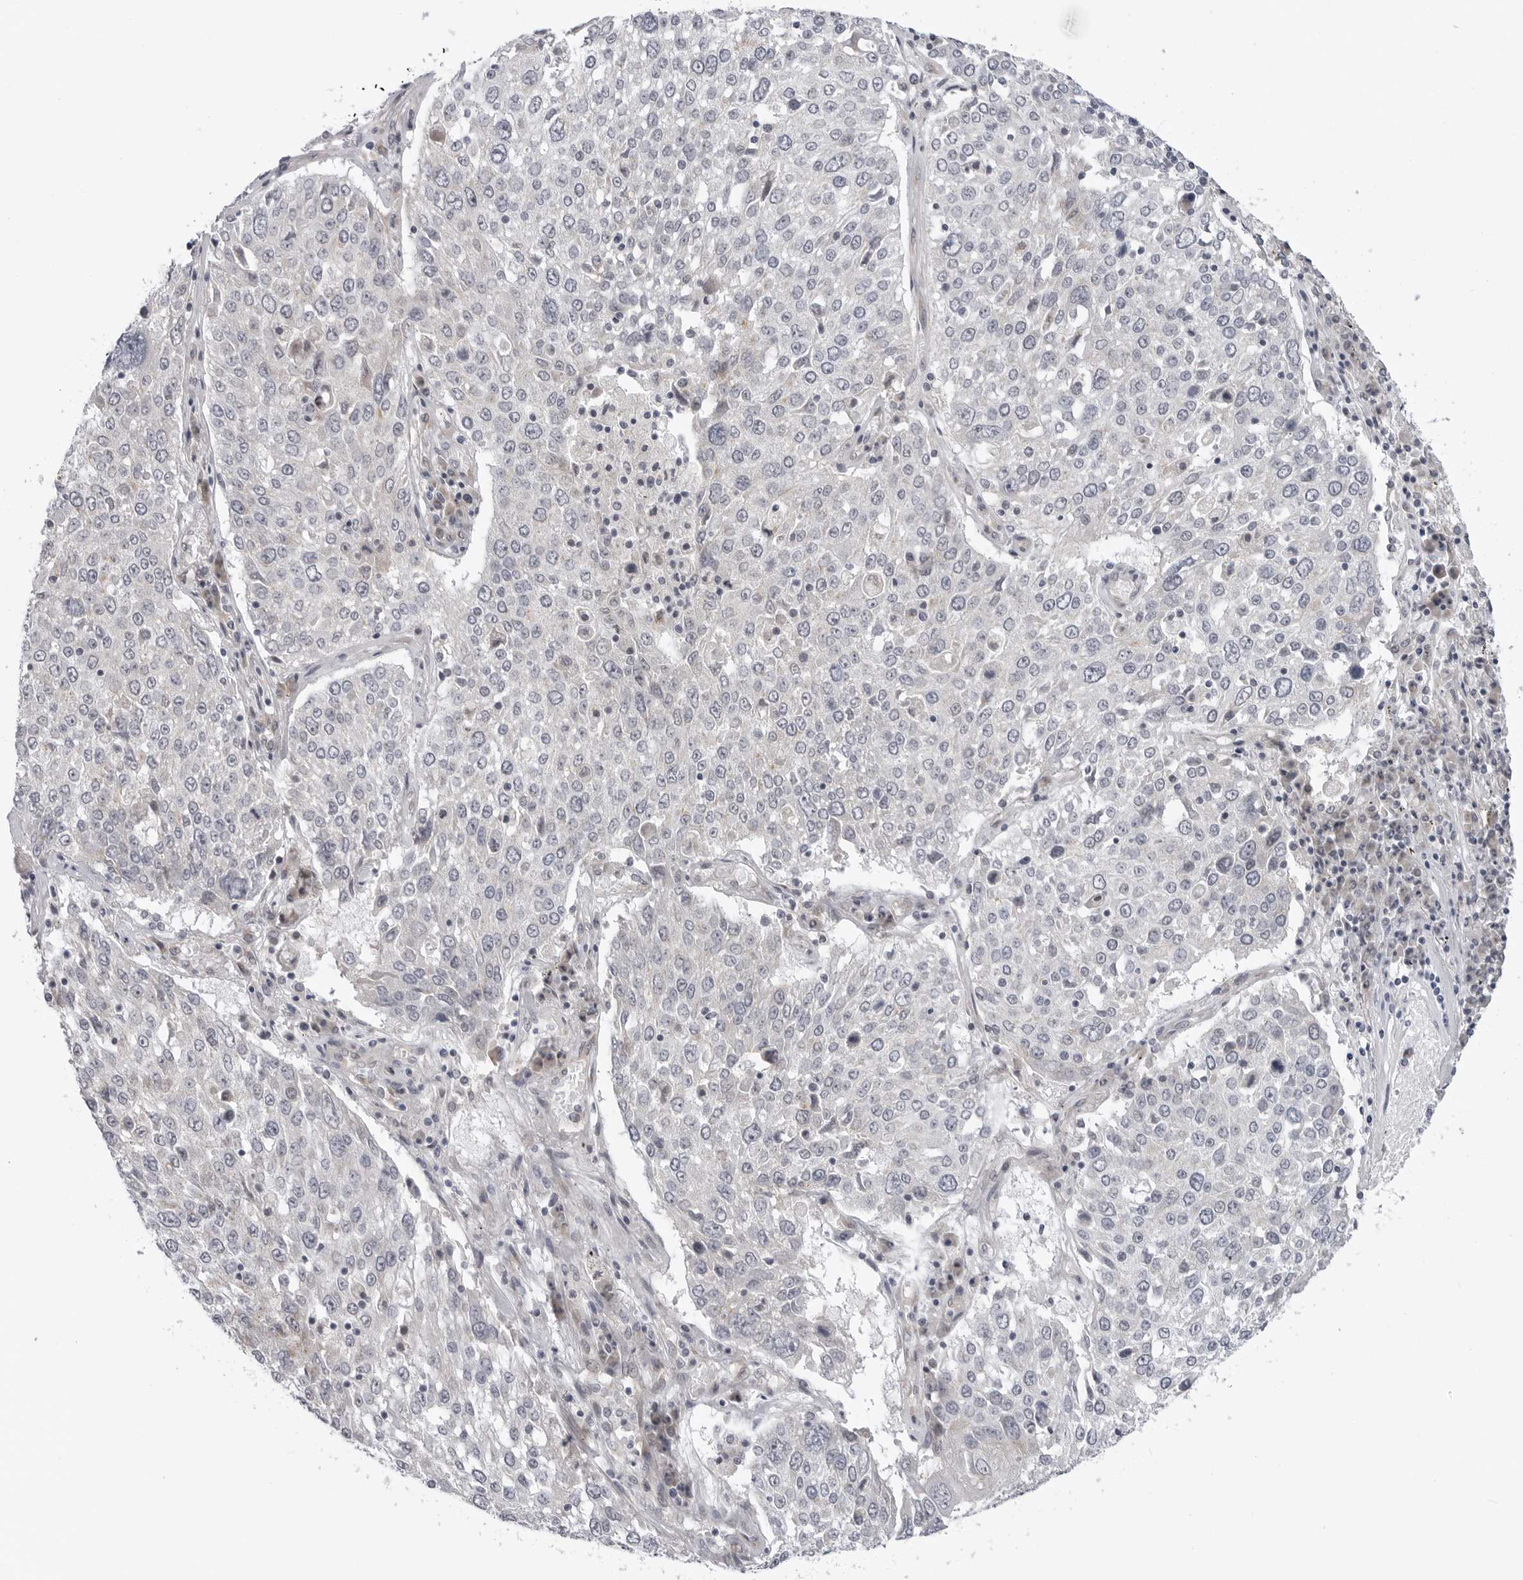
{"staining": {"intensity": "negative", "quantity": "none", "location": "none"}, "tissue": "lung cancer", "cell_type": "Tumor cells", "image_type": "cancer", "snomed": [{"axis": "morphology", "description": "Squamous cell carcinoma, NOS"}, {"axis": "topography", "description": "Lung"}], "caption": "Immunohistochemistry of squamous cell carcinoma (lung) displays no expression in tumor cells. (DAB (3,3'-diaminobenzidine) IHC visualized using brightfield microscopy, high magnification).", "gene": "LRRC45", "patient": {"sex": "male", "age": 65}}